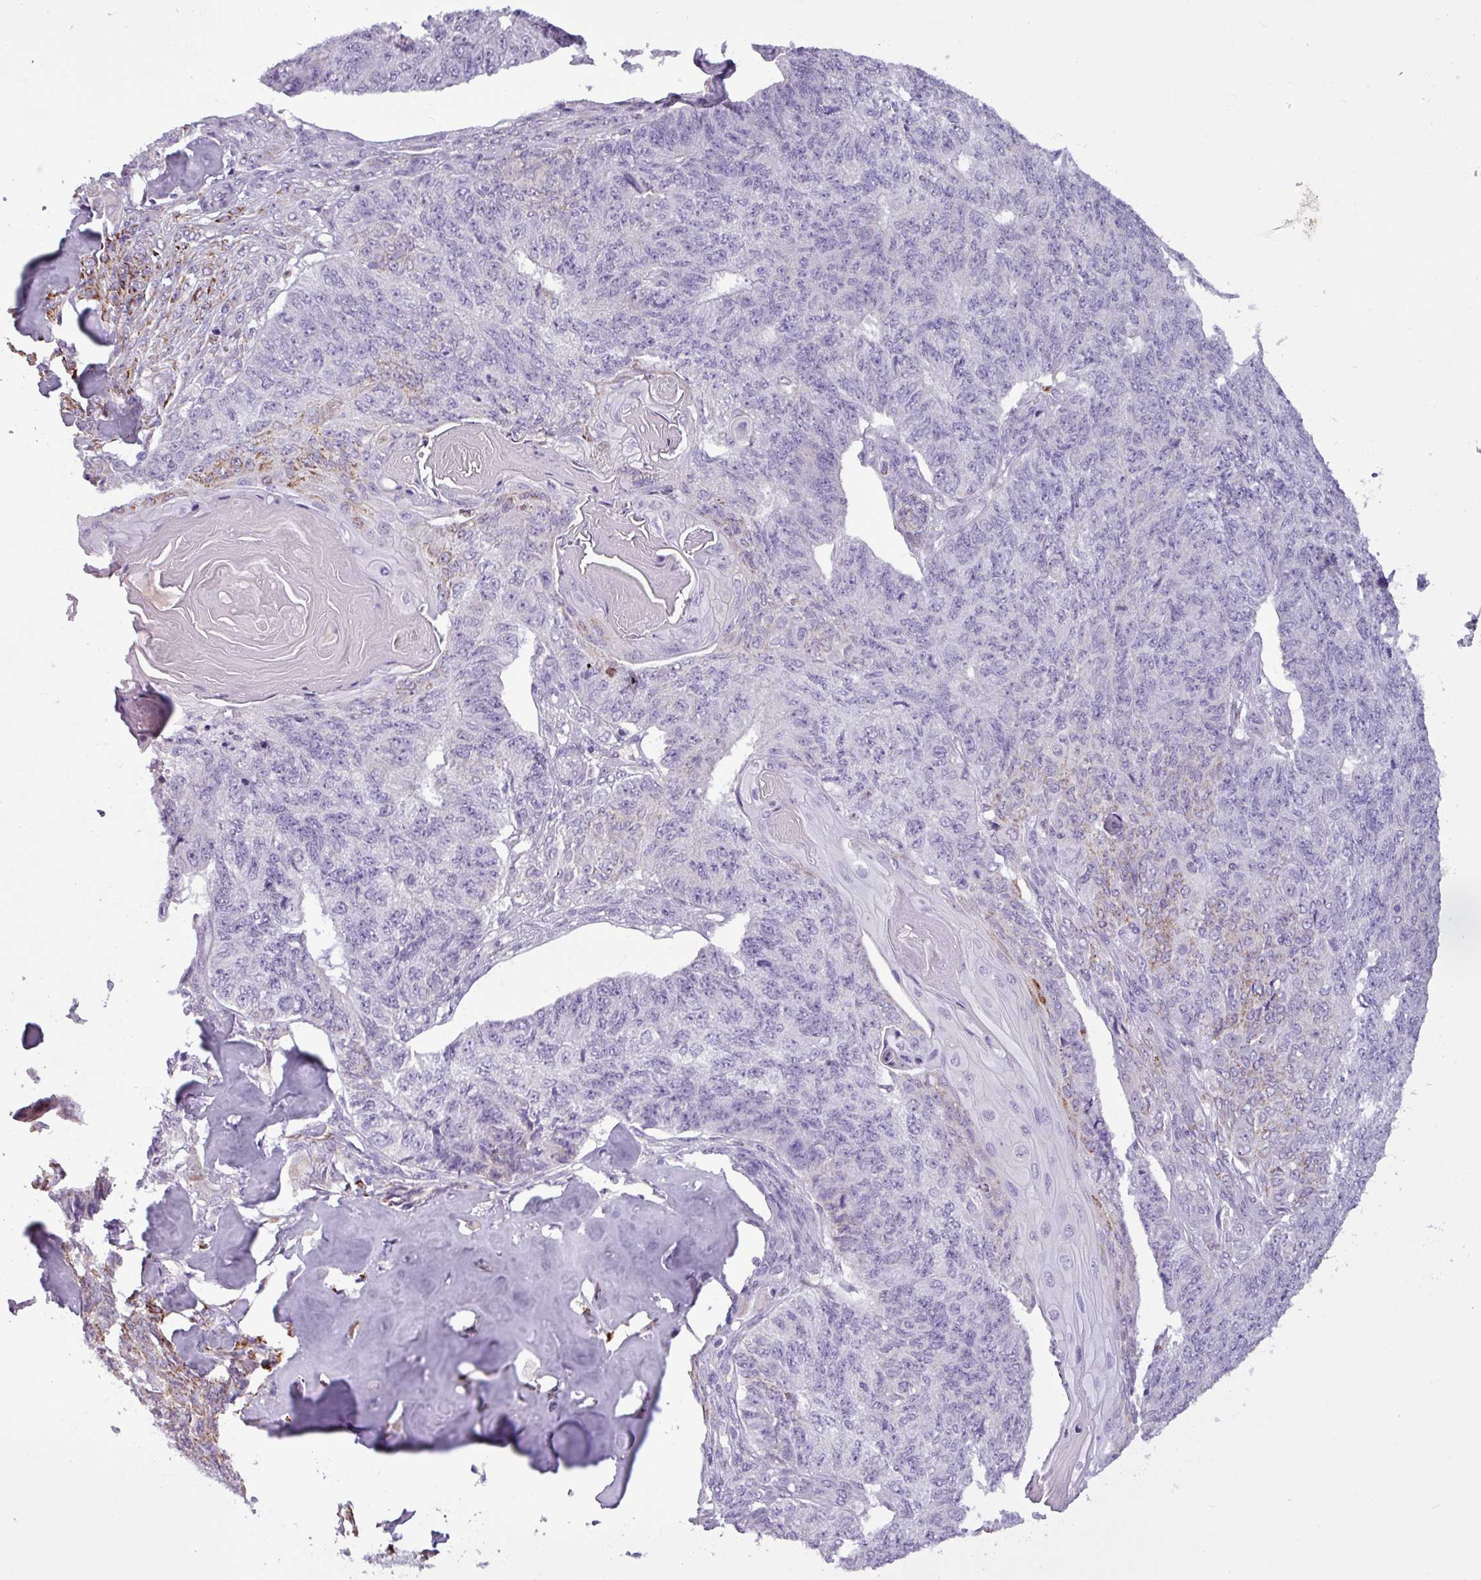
{"staining": {"intensity": "moderate", "quantity": "<25%", "location": "cytoplasmic/membranous"}, "tissue": "endometrial cancer", "cell_type": "Tumor cells", "image_type": "cancer", "snomed": [{"axis": "morphology", "description": "Adenocarcinoma, NOS"}, {"axis": "topography", "description": "Endometrium"}], "caption": "IHC image of human endometrial cancer (adenocarcinoma) stained for a protein (brown), which displays low levels of moderate cytoplasmic/membranous staining in about <25% of tumor cells.", "gene": "ZNF667", "patient": {"sex": "female", "age": 32}}